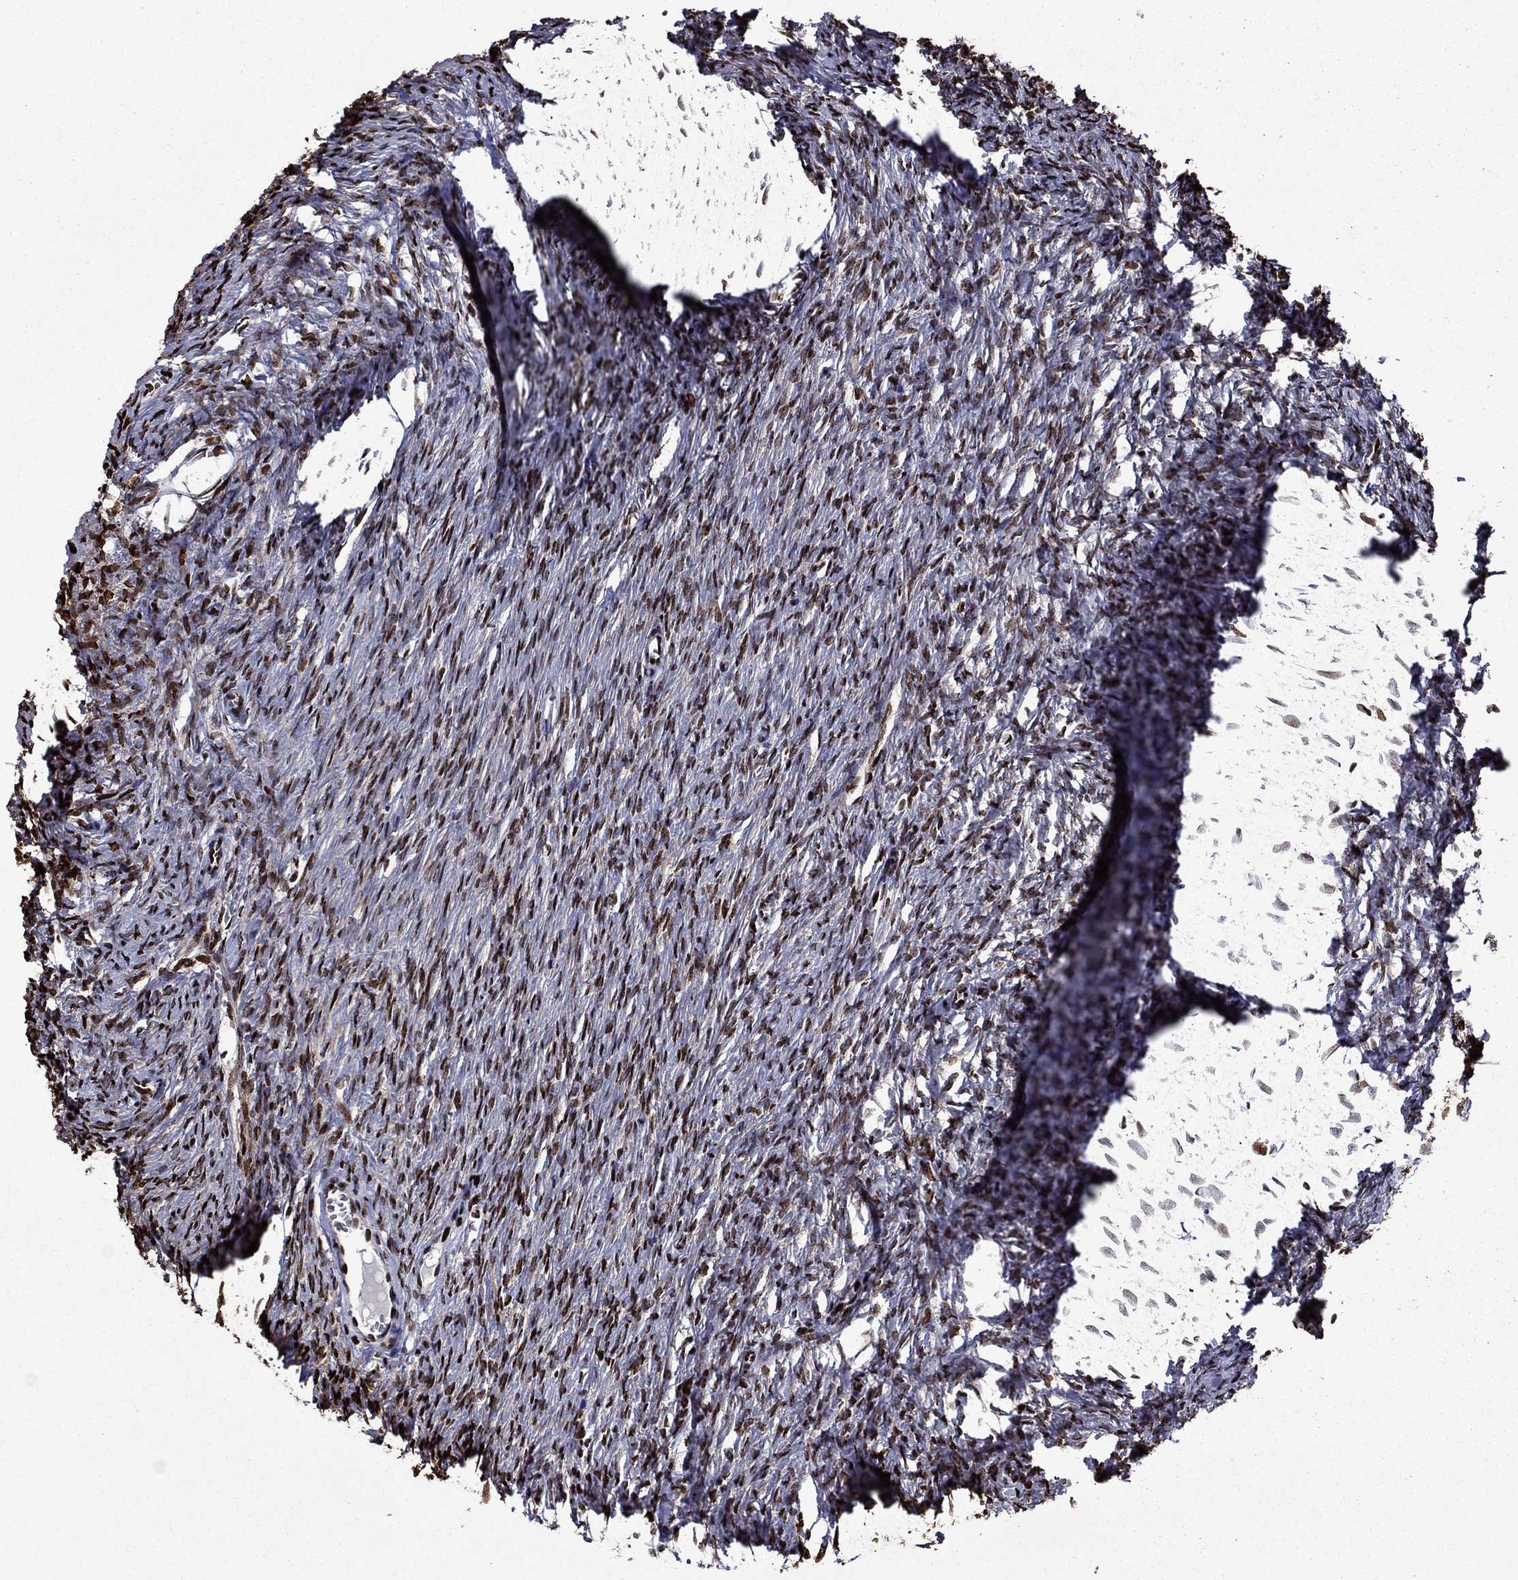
{"staining": {"intensity": "strong", "quantity": "<25%", "location": "nuclear"}, "tissue": "ovary", "cell_type": "Follicle cells", "image_type": "normal", "snomed": [{"axis": "morphology", "description": "Normal tissue, NOS"}, {"axis": "topography", "description": "Ovary"}], "caption": "Immunohistochemistry of unremarkable ovary reveals medium levels of strong nuclear positivity in about <25% of follicle cells. The staining was performed using DAB to visualize the protein expression in brown, while the nuclei were stained in blue with hematoxylin (Magnification: 20x).", "gene": "LIMK1", "patient": {"sex": "female", "age": 39}}